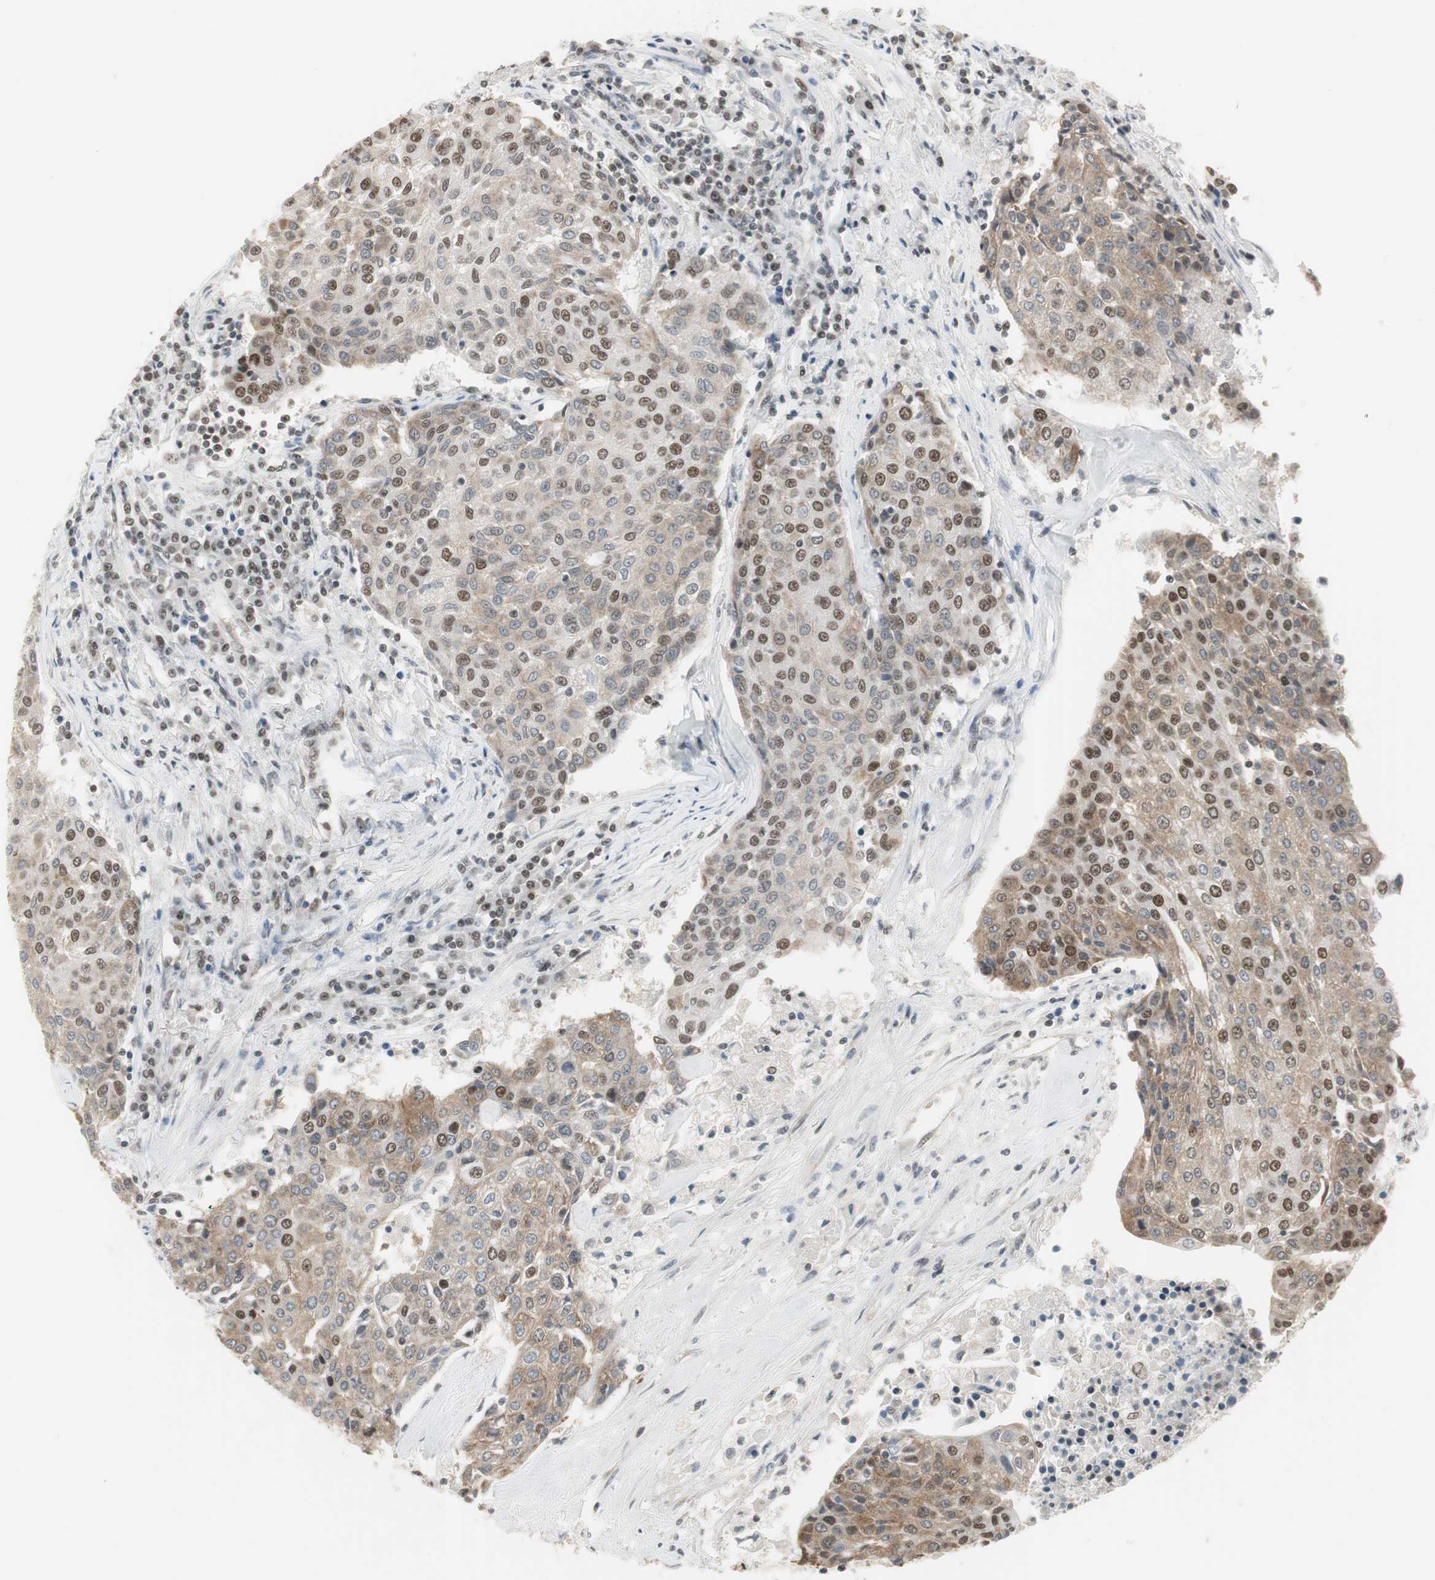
{"staining": {"intensity": "moderate", "quantity": "25%-75%", "location": "cytoplasmic/membranous,nuclear"}, "tissue": "urothelial cancer", "cell_type": "Tumor cells", "image_type": "cancer", "snomed": [{"axis": "morphology", "description": "Urothelial carcinoma, High grade"}, {"axis": "topography", "description": "Urinary bladder"}], "caption": "Tumor cells display moderate cytoplasmic/membranous and nuclear positivity in approximately 25%-75% of cells in urothelial carcinoma (high-grade).", "gene": "RTF1", "patient": {"sex": "female", "age": 85}}